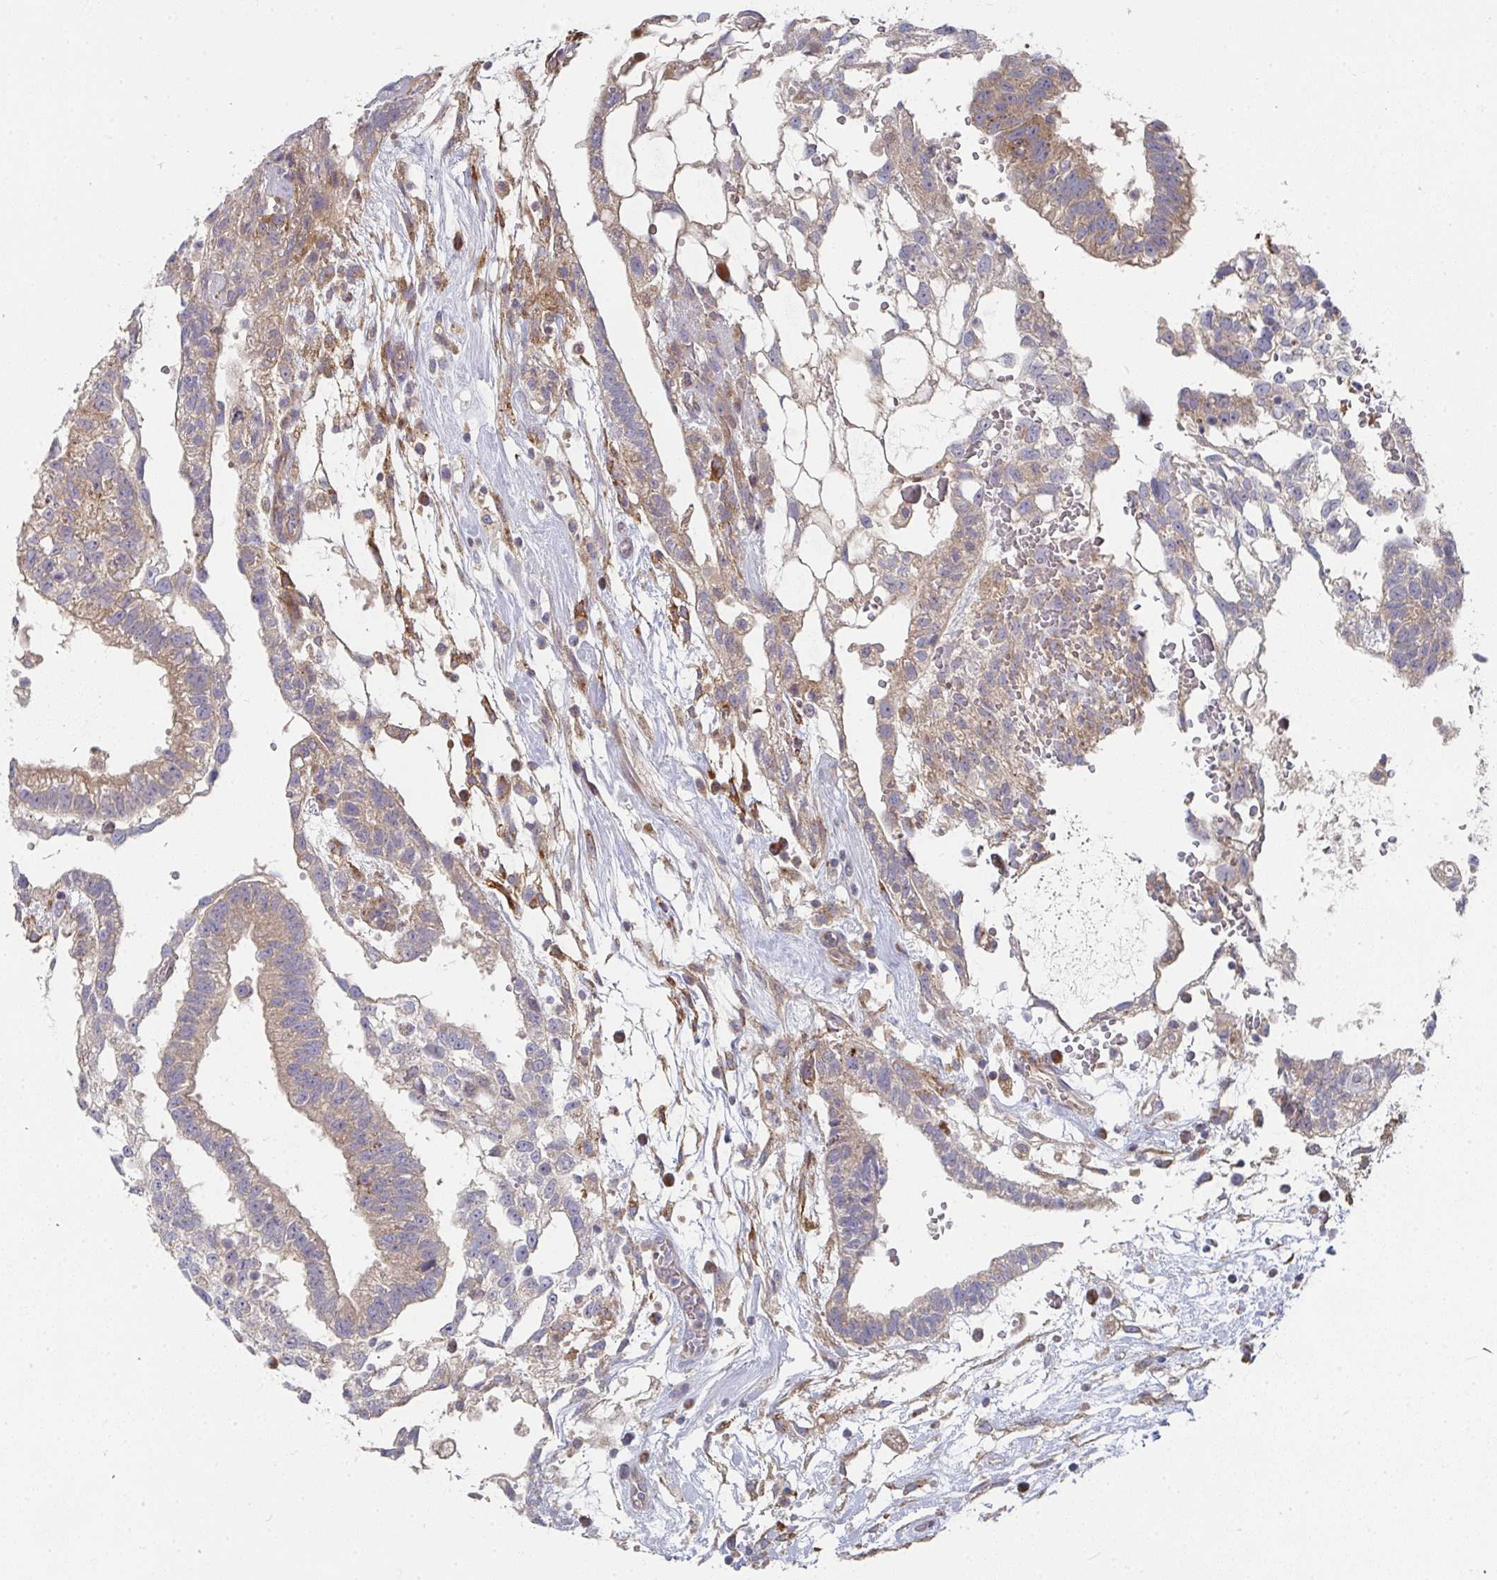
{"staining": {"intensity": "moderate", "quantity": ">75%", "location": "cytoplasmic/membranous"}, "tissue": "testis cancer", "cell_type": "Tumor cells", "image_type": "cancer", "snomed": [{"axis": "morphology", "description": "Carcinoma, Embryonal, NOS"}, {"axis": "topography", "description": "Testis"}], "caption": "High-power microscopy captured an immunohistochemistry (IHC) photomicrograph of testis embryonal carcinoma, revealing moderate cytoplasmic/membranous staining in about >75% of tumor cells. (DAB (3,3'-diaminobenzidine) IHC, brown staining for protein, blue staining for nuclei).", "gene": "RHEBL1", "patient": {"sex": "male", "age": 32}}